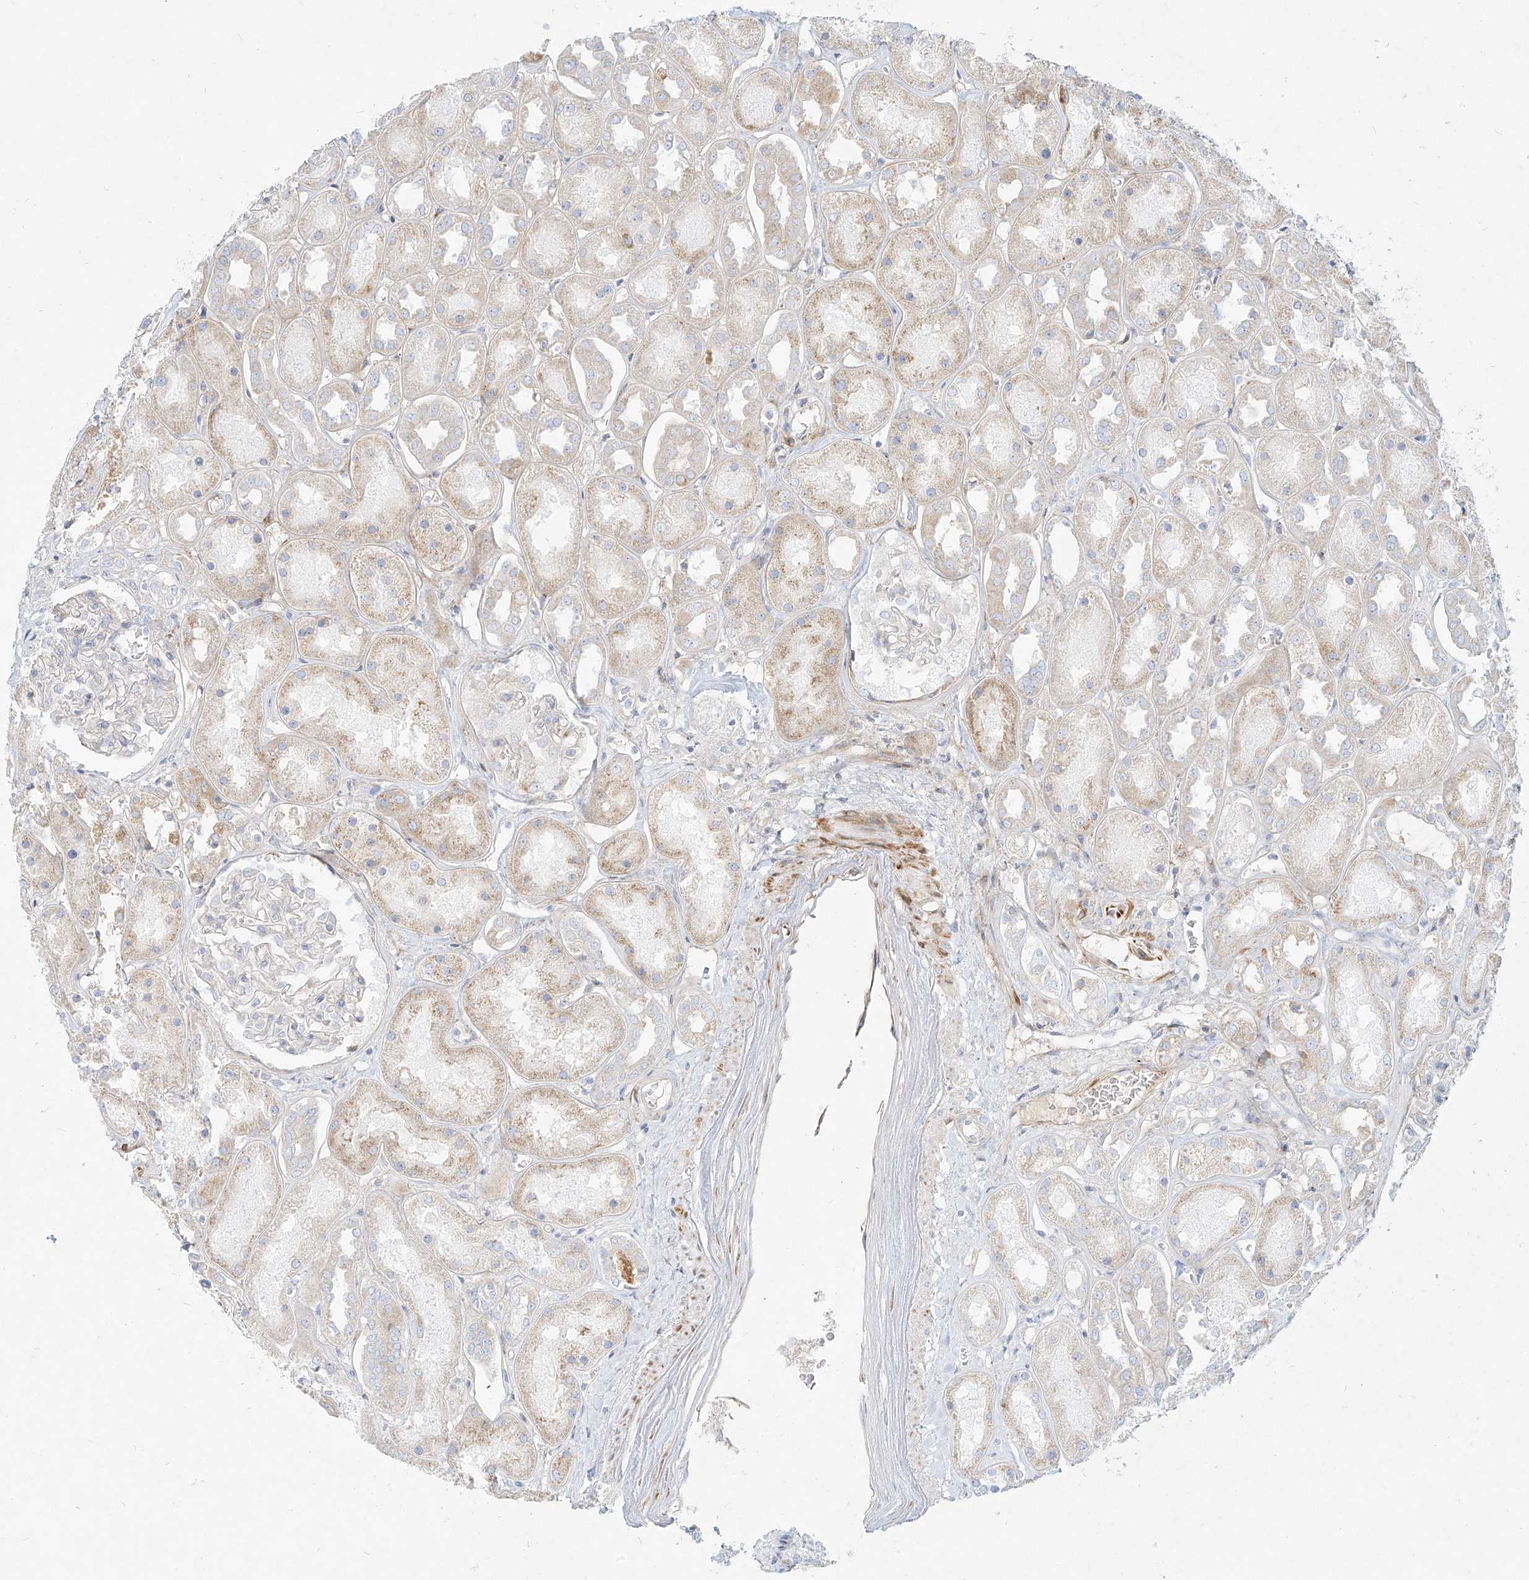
{"staining": {"intensity": "negative", "quantity": "none", "location": "none"}, "tissue": "kidney", "cell_type": "Cells in glomeruli", "image_type": "normal", "snomed": [{"axis": "morphology", "description": "Normal tissue, NOS"}, {"axis": "topography", "description": "Kidney"}], "caption": "DAB immunohistochemical staining of unremarkable kidney displays no significant positivity in cells in glomeruli.", "gene": "MTX2", "patient": {"sex": "male", "age": 70}}